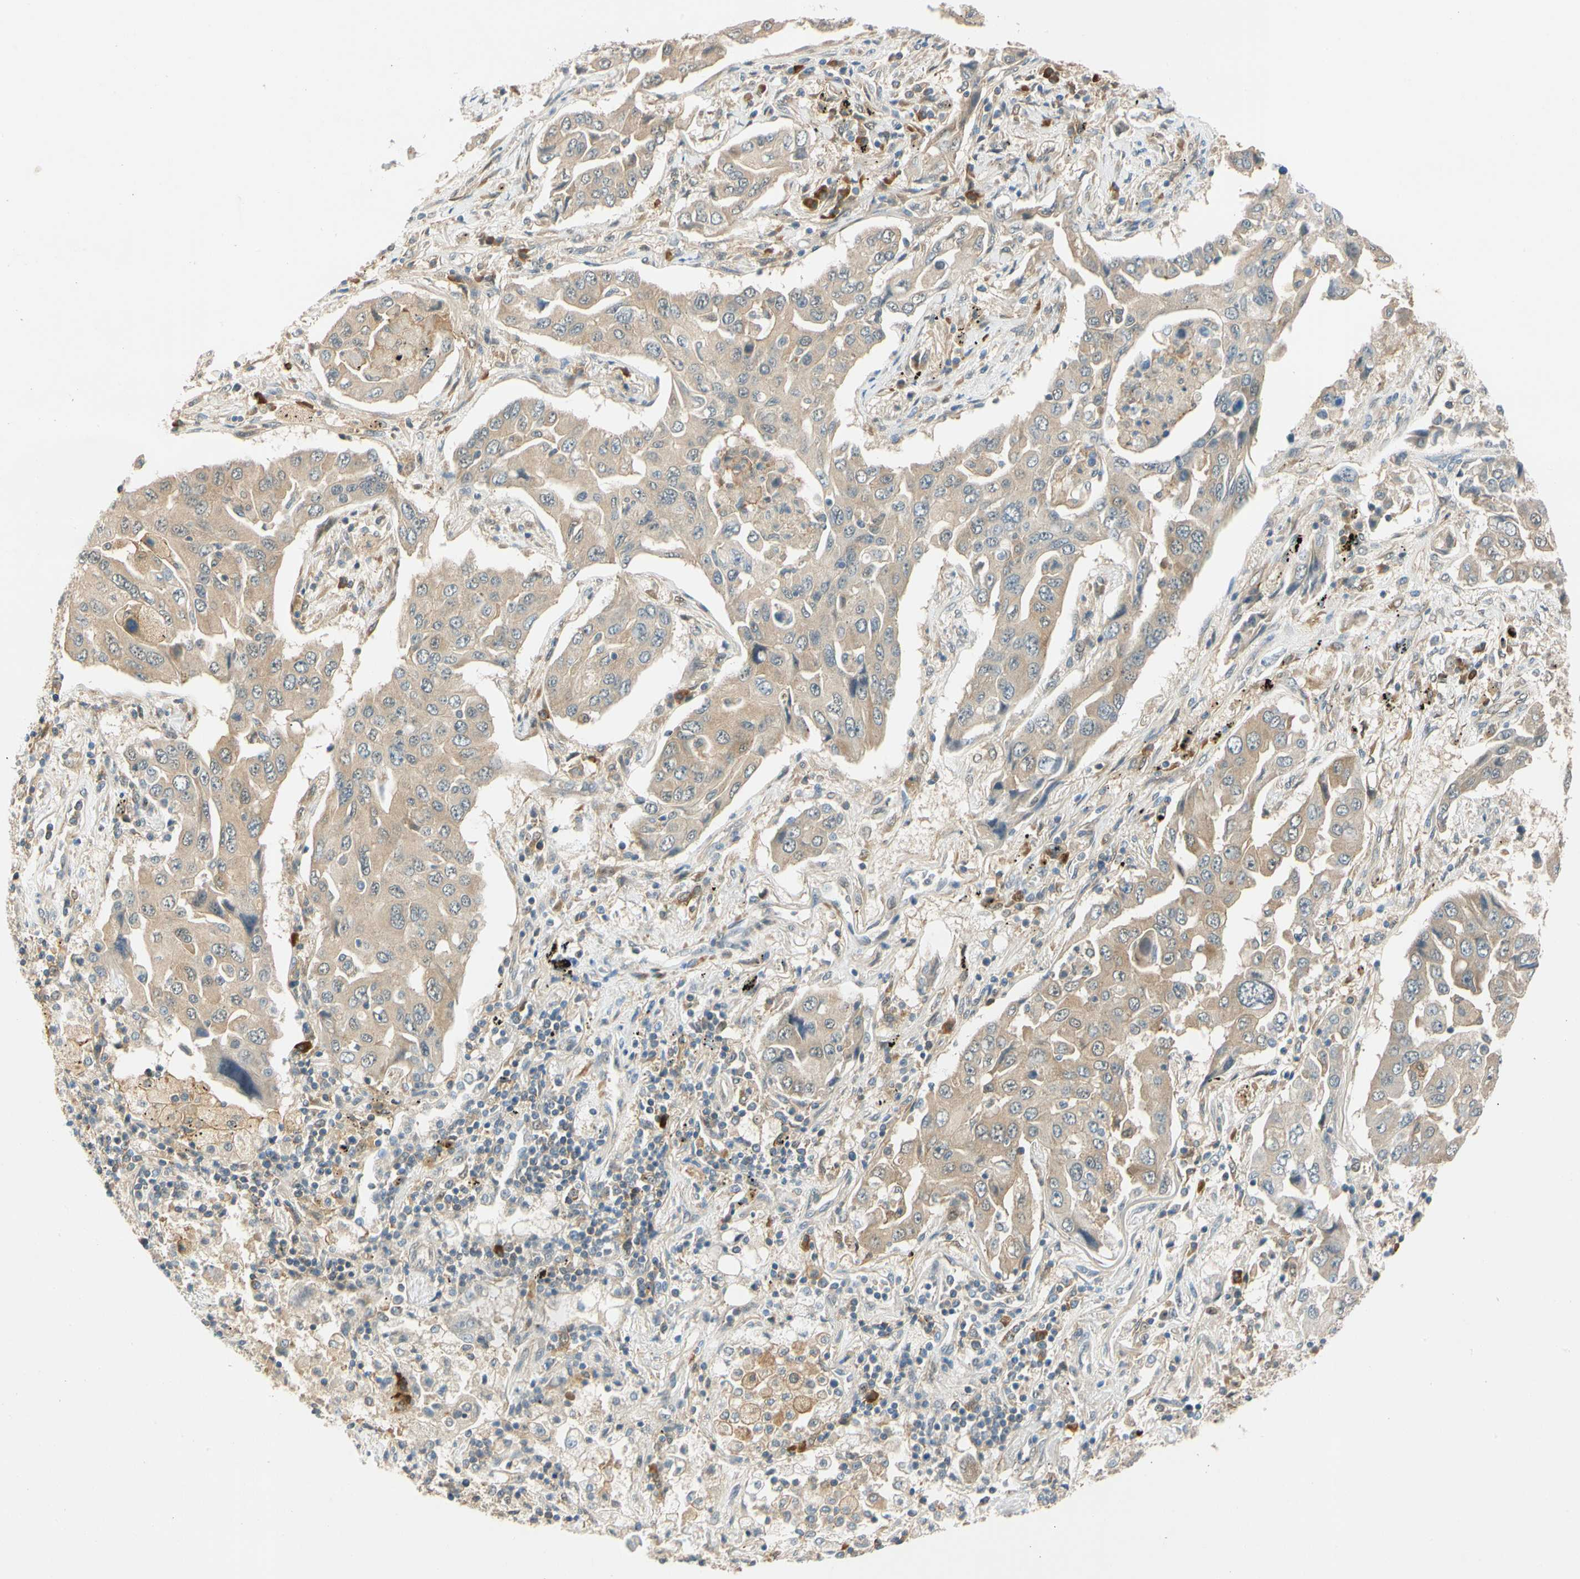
{"staining": {"intensity": "moderate", "quantity": ">75%", "location": "cytoplasmic/membranous"}, "tissue": "lung cancer", "cell_type": "Tumor cells", "image_type": "cancer", "snomed": [{"axis": "morphology", "description": "Adenocarcinoma, NOS"}, {"axis": "topography", "description": "Lung"}], "caption": "This is a micrograph of IHC staining of lung cancer (adenocarcinoma), which shows moderate staining in the cytoplasmic/membranous of tumor cells.", "gene": "WIPI1", "patient": {"sex": "female", "age": 65}}